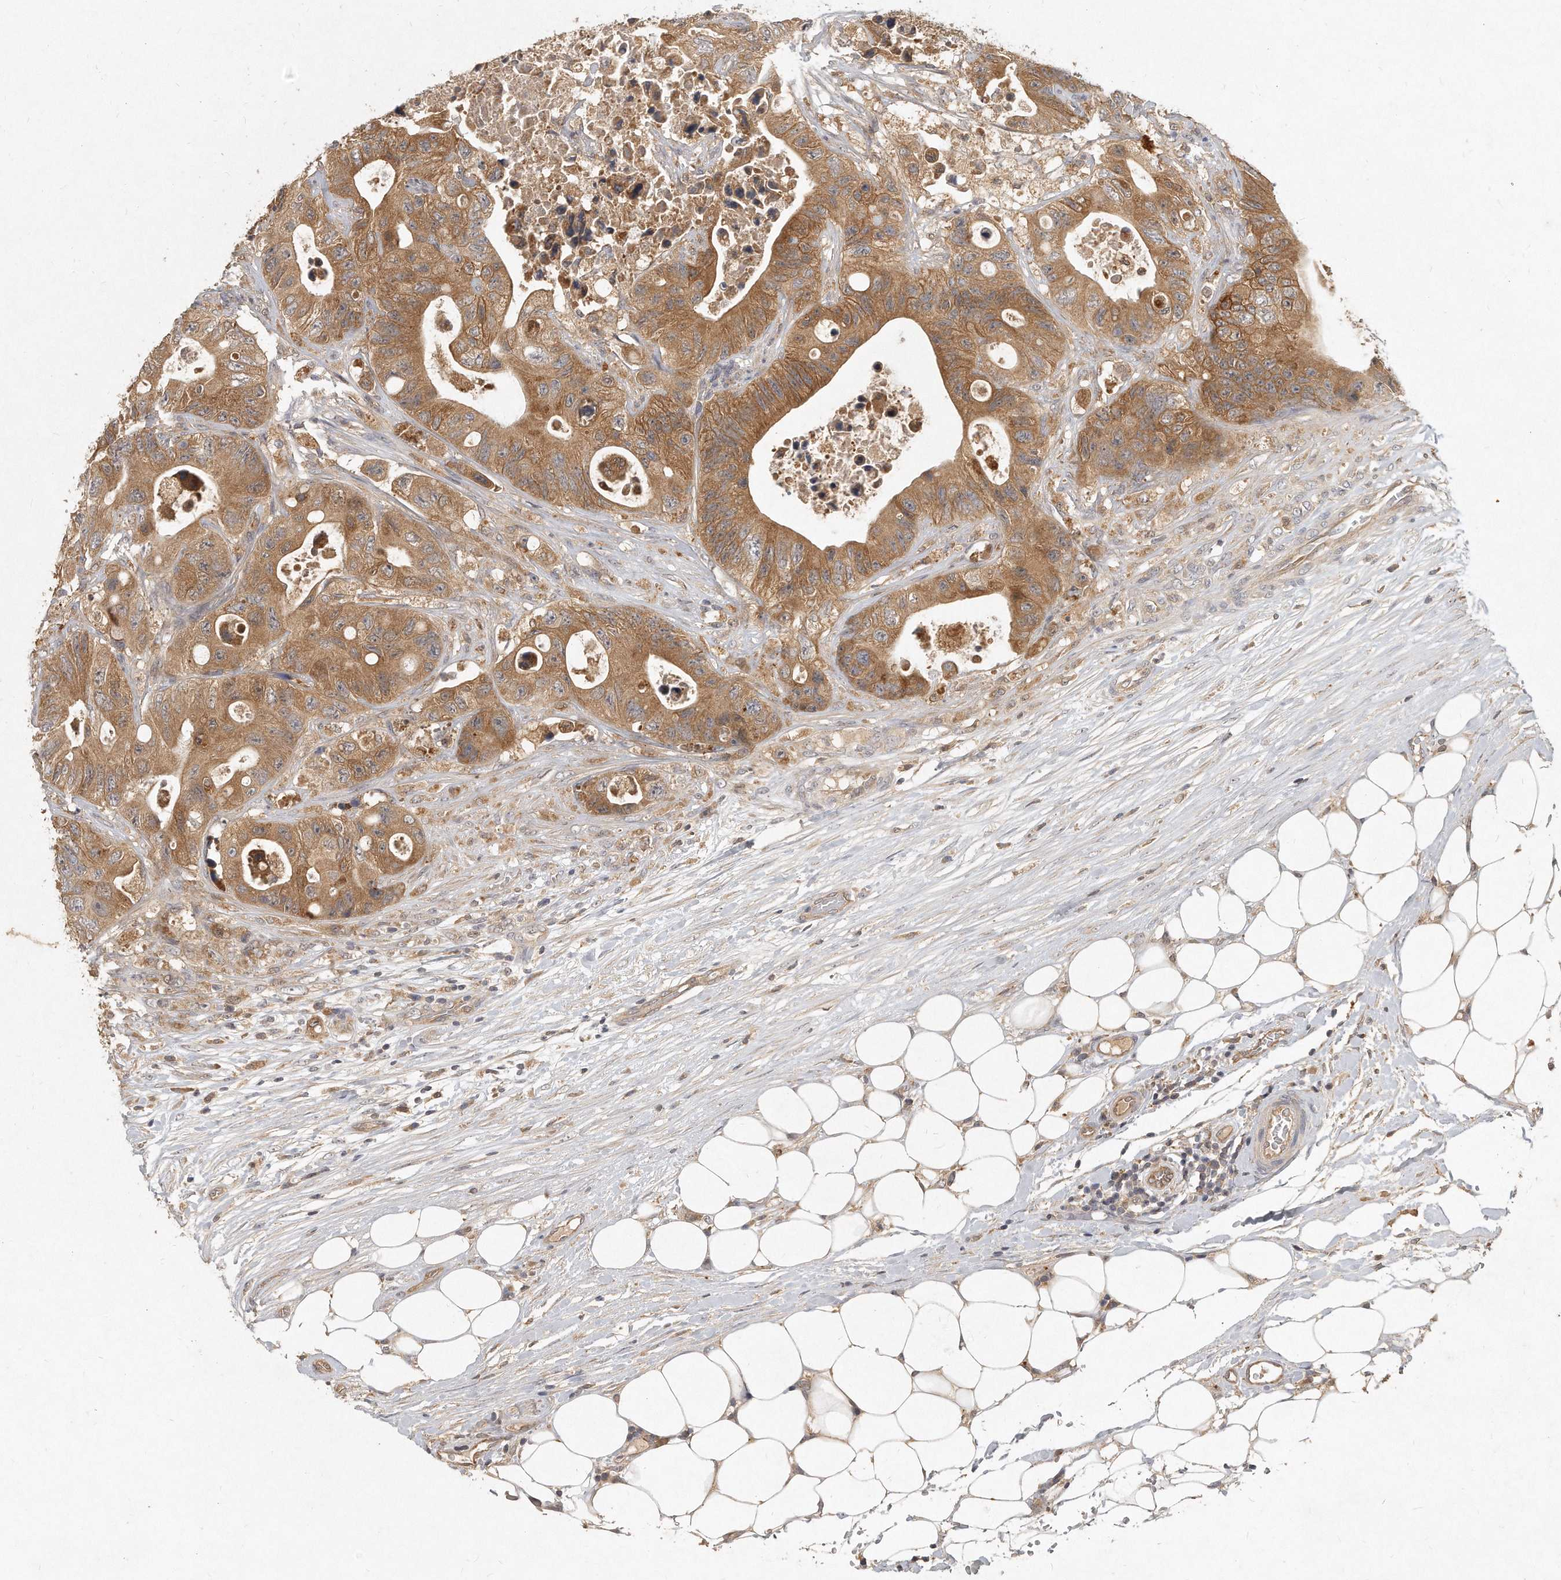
{"staining": {"intensity": "moderate", "quantity": ">75%", "location": "cytoplasmic/membranous"}, "tissue": "colorectal cancer", "cell_type": "Tumor cells", "image_type": "cancer", "snomed": [{"axis": "morphology", "description": "Adenocarcinoma, NOS"}, {"axis": "topography", "description": "Colon"}], "caption": "A brown stain labels moderate cytoplasmic/membranous expression of a protein in human colorectal cancer tumor cells.", "gene": "LGALS8", "patient": {"sex": "female", "age": 46}}